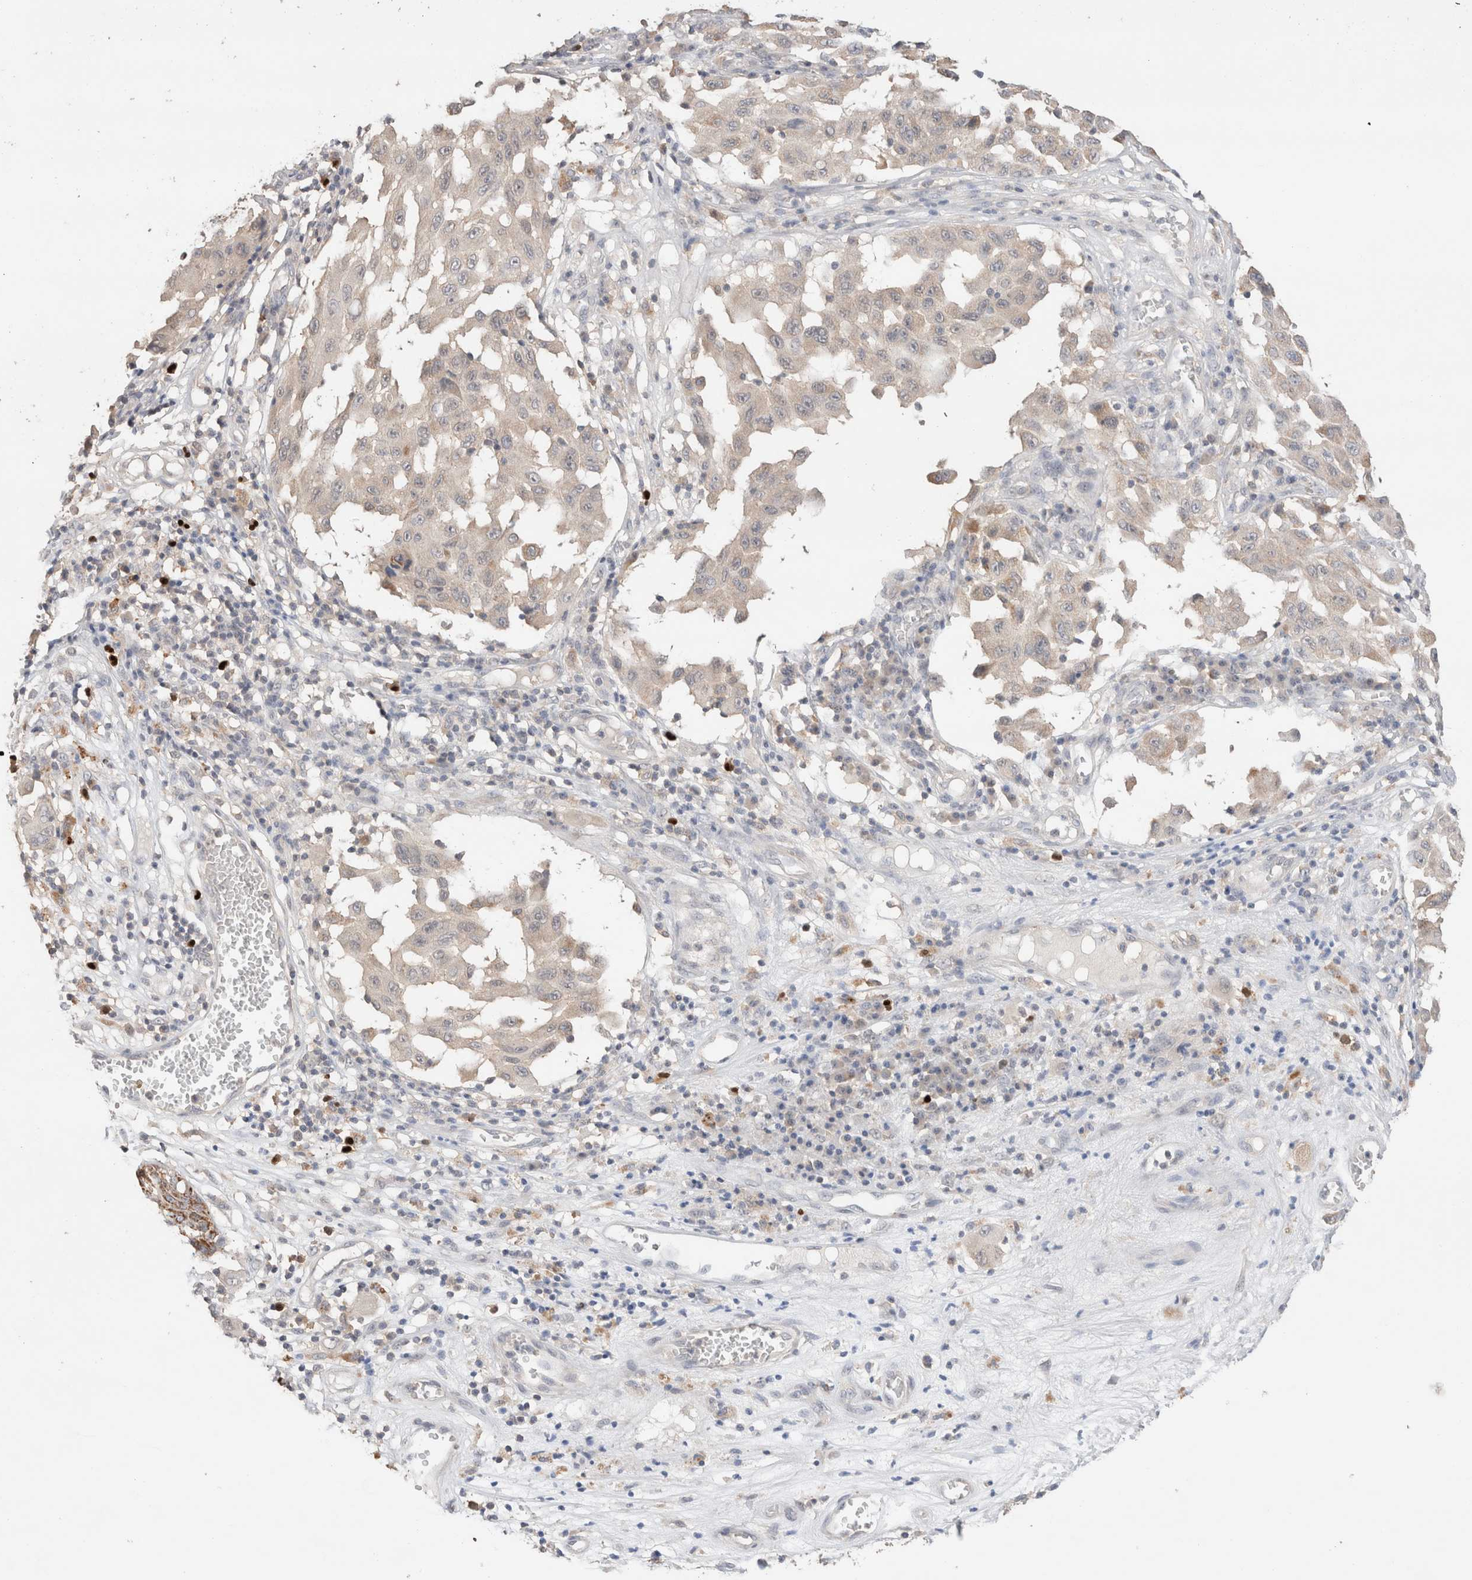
{"staining": {"intensity": "negative", "quantity": "none", "location": "none"}, "tissue": "melanoma", "cell_type": "Tumor cells", "image_type": "cancer", "snomed": [{"axis": "morphology", "description": "Malignant melanoma, NOS"}, {"axis": "topography", "description": "Skin"}], "caption": "IHC of human melanoma exhibits no positivity in tumor cells. (DAB (3,3'-diaminobenzidine) immunohistochemistry (IHC), high magnification).", "gene": "TRIM41", "patient": {"sex": "male", "age": 30}}